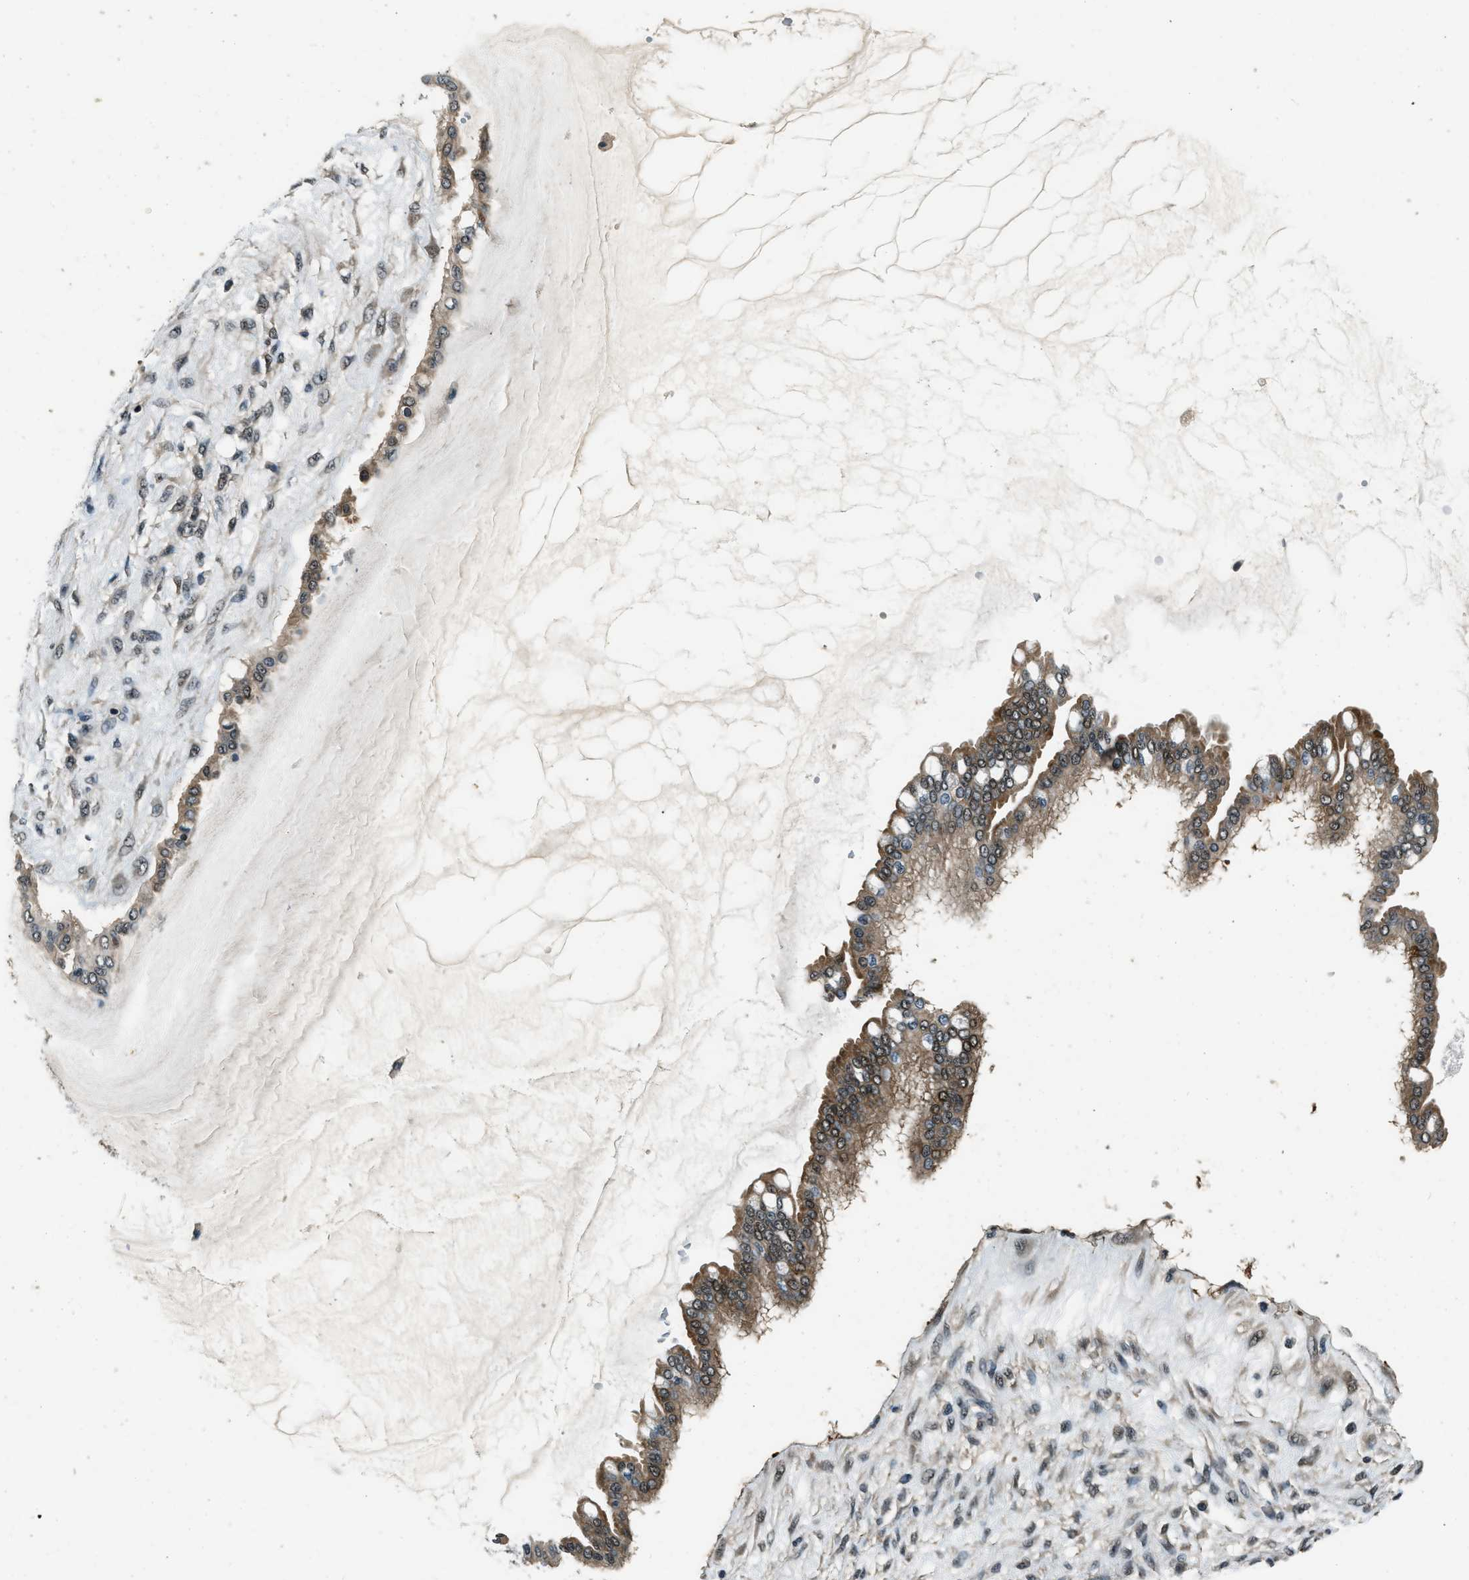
{"staining": {"intensity": "strong", "quantity": ">75%", "location": "cytoplasmic/membranous"}, "tissue": "ovarian cancer", "cell_type": "Tumor cells", "image_type": "cancer", "snomed": [{"axis": "morphology", "description": "Cystadenocarcinoma, mucinous, NOS"}, {"axis": "topography", "description": "Ovary"}], "caption": "Immunohistochemical staining of human ovarian mucinous cystadenocarcinoma shows high levels of strong cytoplasmic/membranous protein positivity in approximately >75% of tumor cells. The staining was performed using DAB, with brown indicating positive protein expression. Nuclei are stained blue with hematoxylin.", "gene": "NUDCD3", "patient": {"sex": "female", "age": 73}}